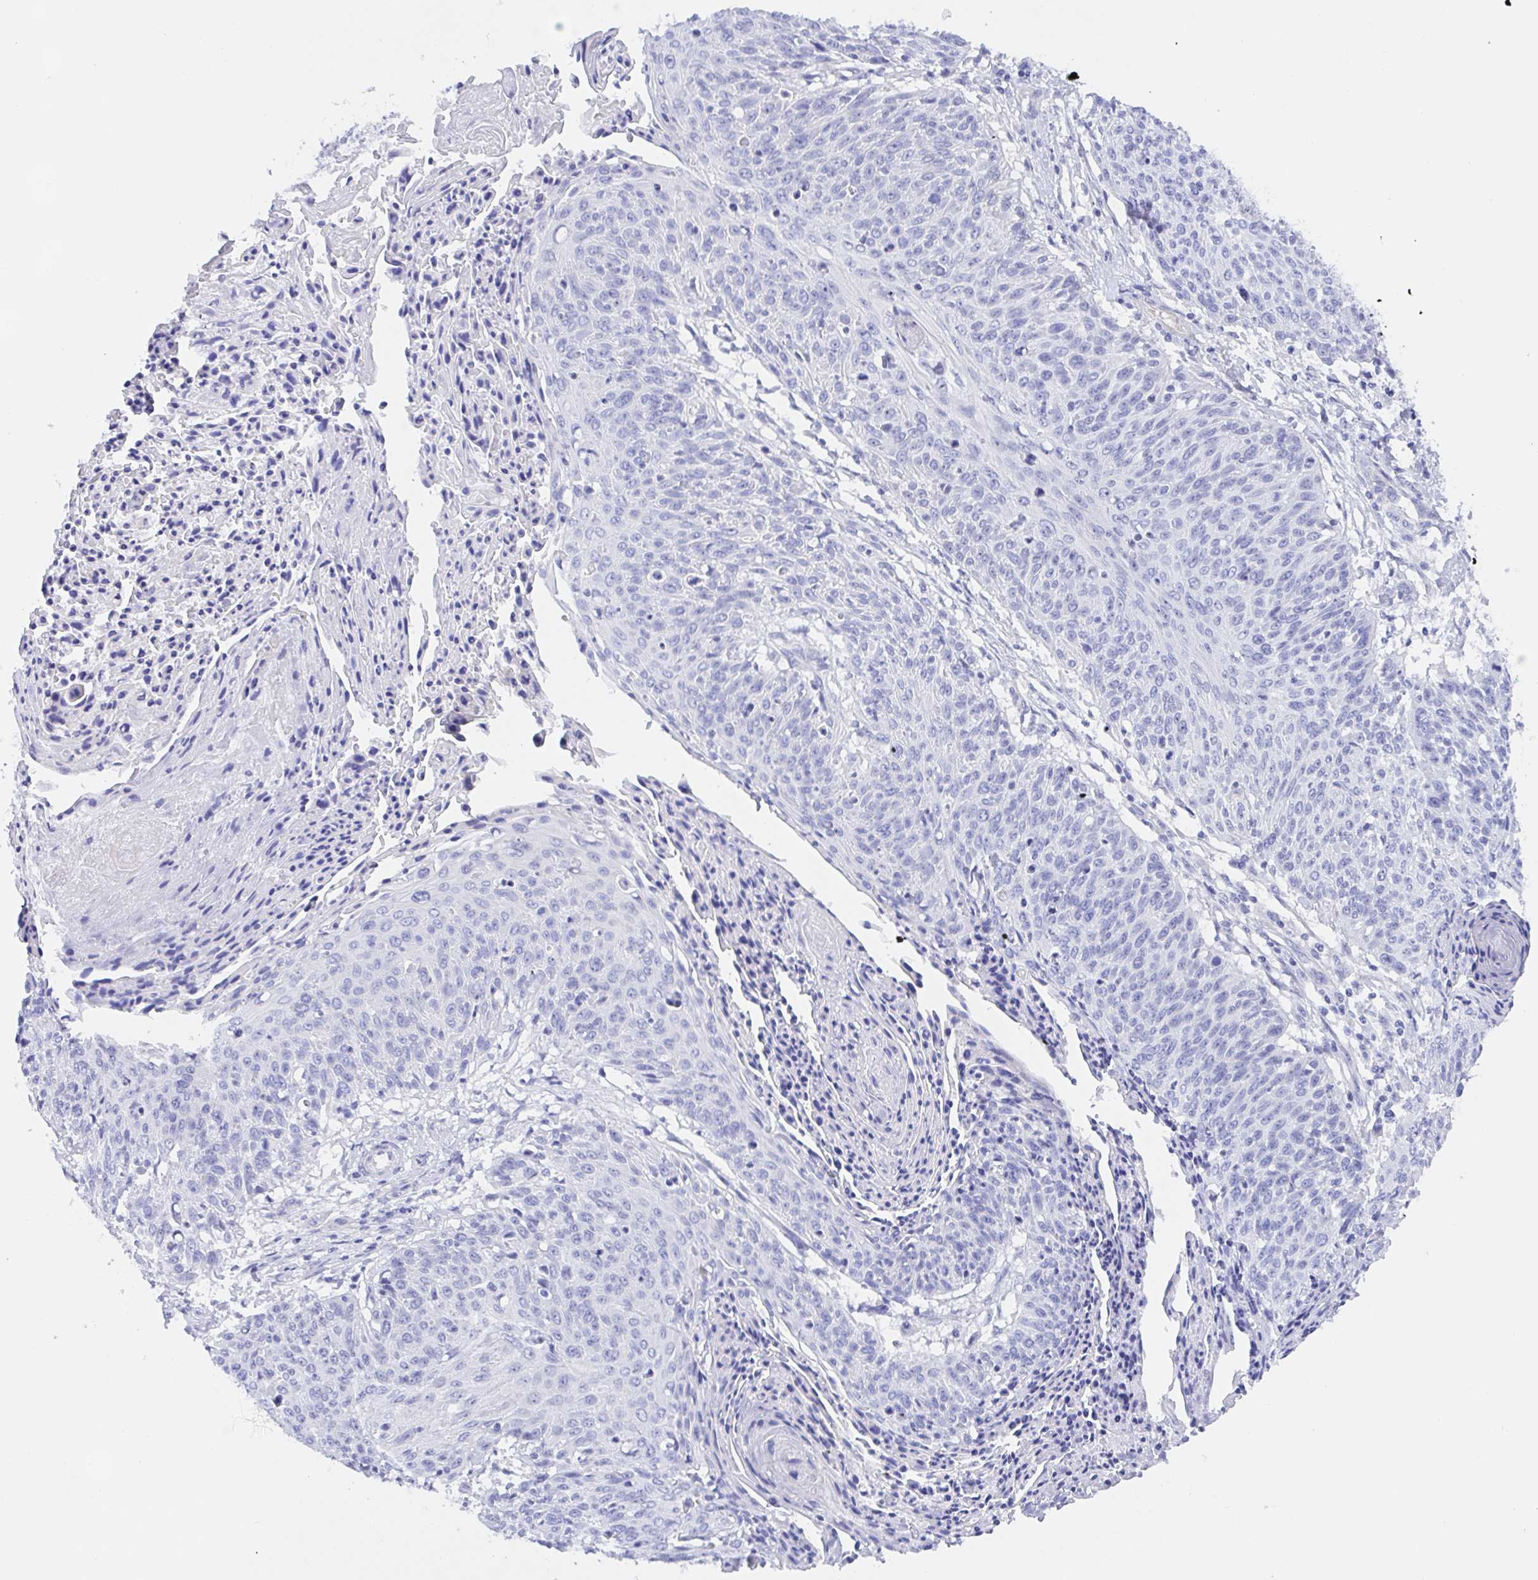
{"staining": {"intensity": "negative", "quantity": "none", "location": "none"}, "tissue": "cervical cancer", "cell_type": "Tumor cells", "image_type": "cancer", "snomed": [{"axis": "morphology", "description": "Squamous cell carcinoma, NOS"}, {"axis": "topography", "description": "Cervix"}], "caption": "Tumor cells are negative for brown protein staining in cervical cancer.", "gene": "MUCL3", "patient": {"sex": "female", "age": 45}}